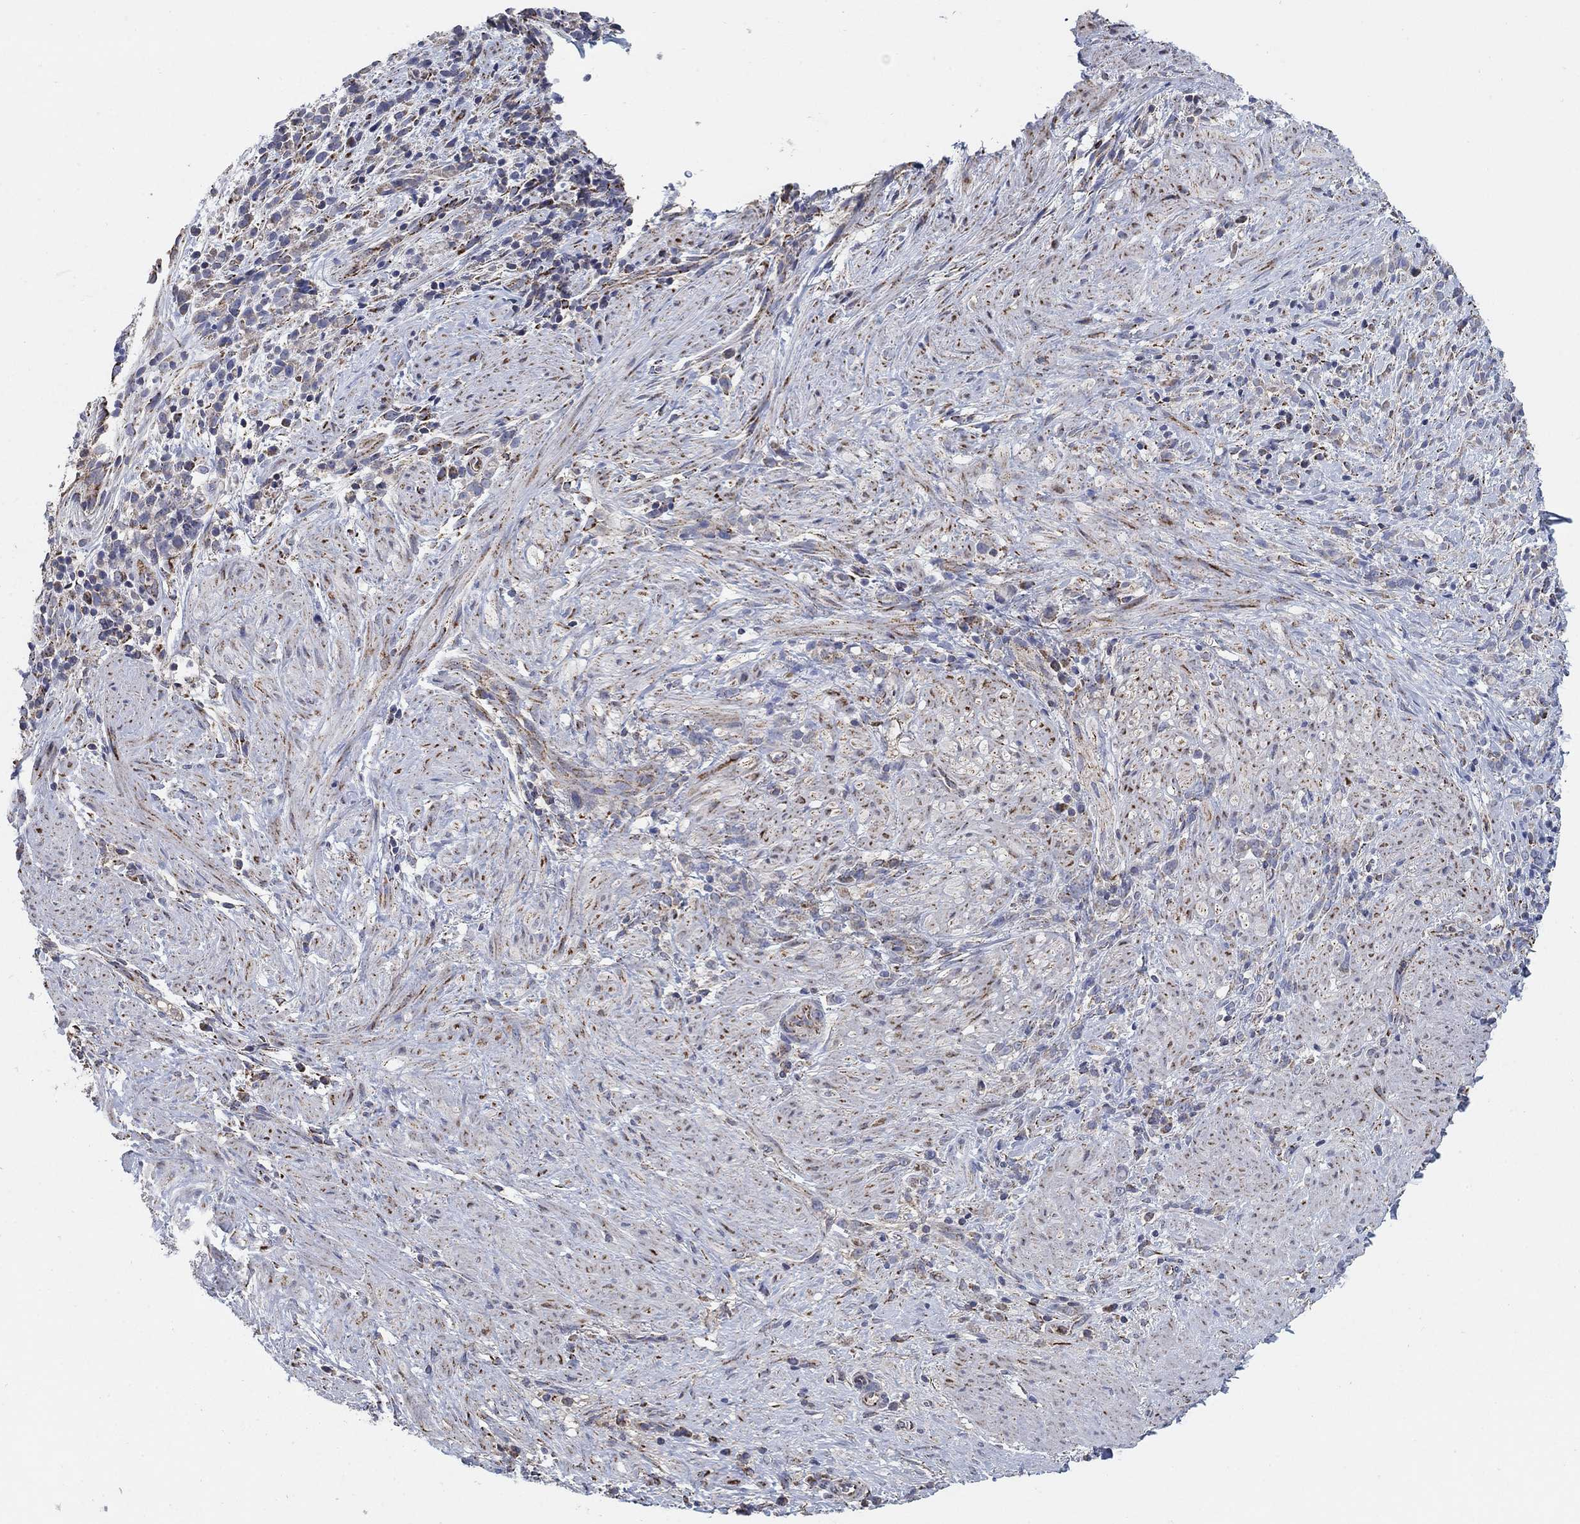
{"staining": {"intensity": "weak", "quantity": "<25%", "location": "cytoplasmic/membranous"}, "tissue": "stomach cancer", "cell_type": "Tumor cells", "image_type": "cancer", "snomed": [{"axis": "morphology", "description": "Adenocarcinoma, NOS"}, {"axis": "topography", "description": "Stomach"}], "caption": "Stomach cancer stained for a protein using immunohistochemistry reveals no positivity tumor cells.", "gene": "PNPLA2", "patient": {"sex": "female", "age": 57}}